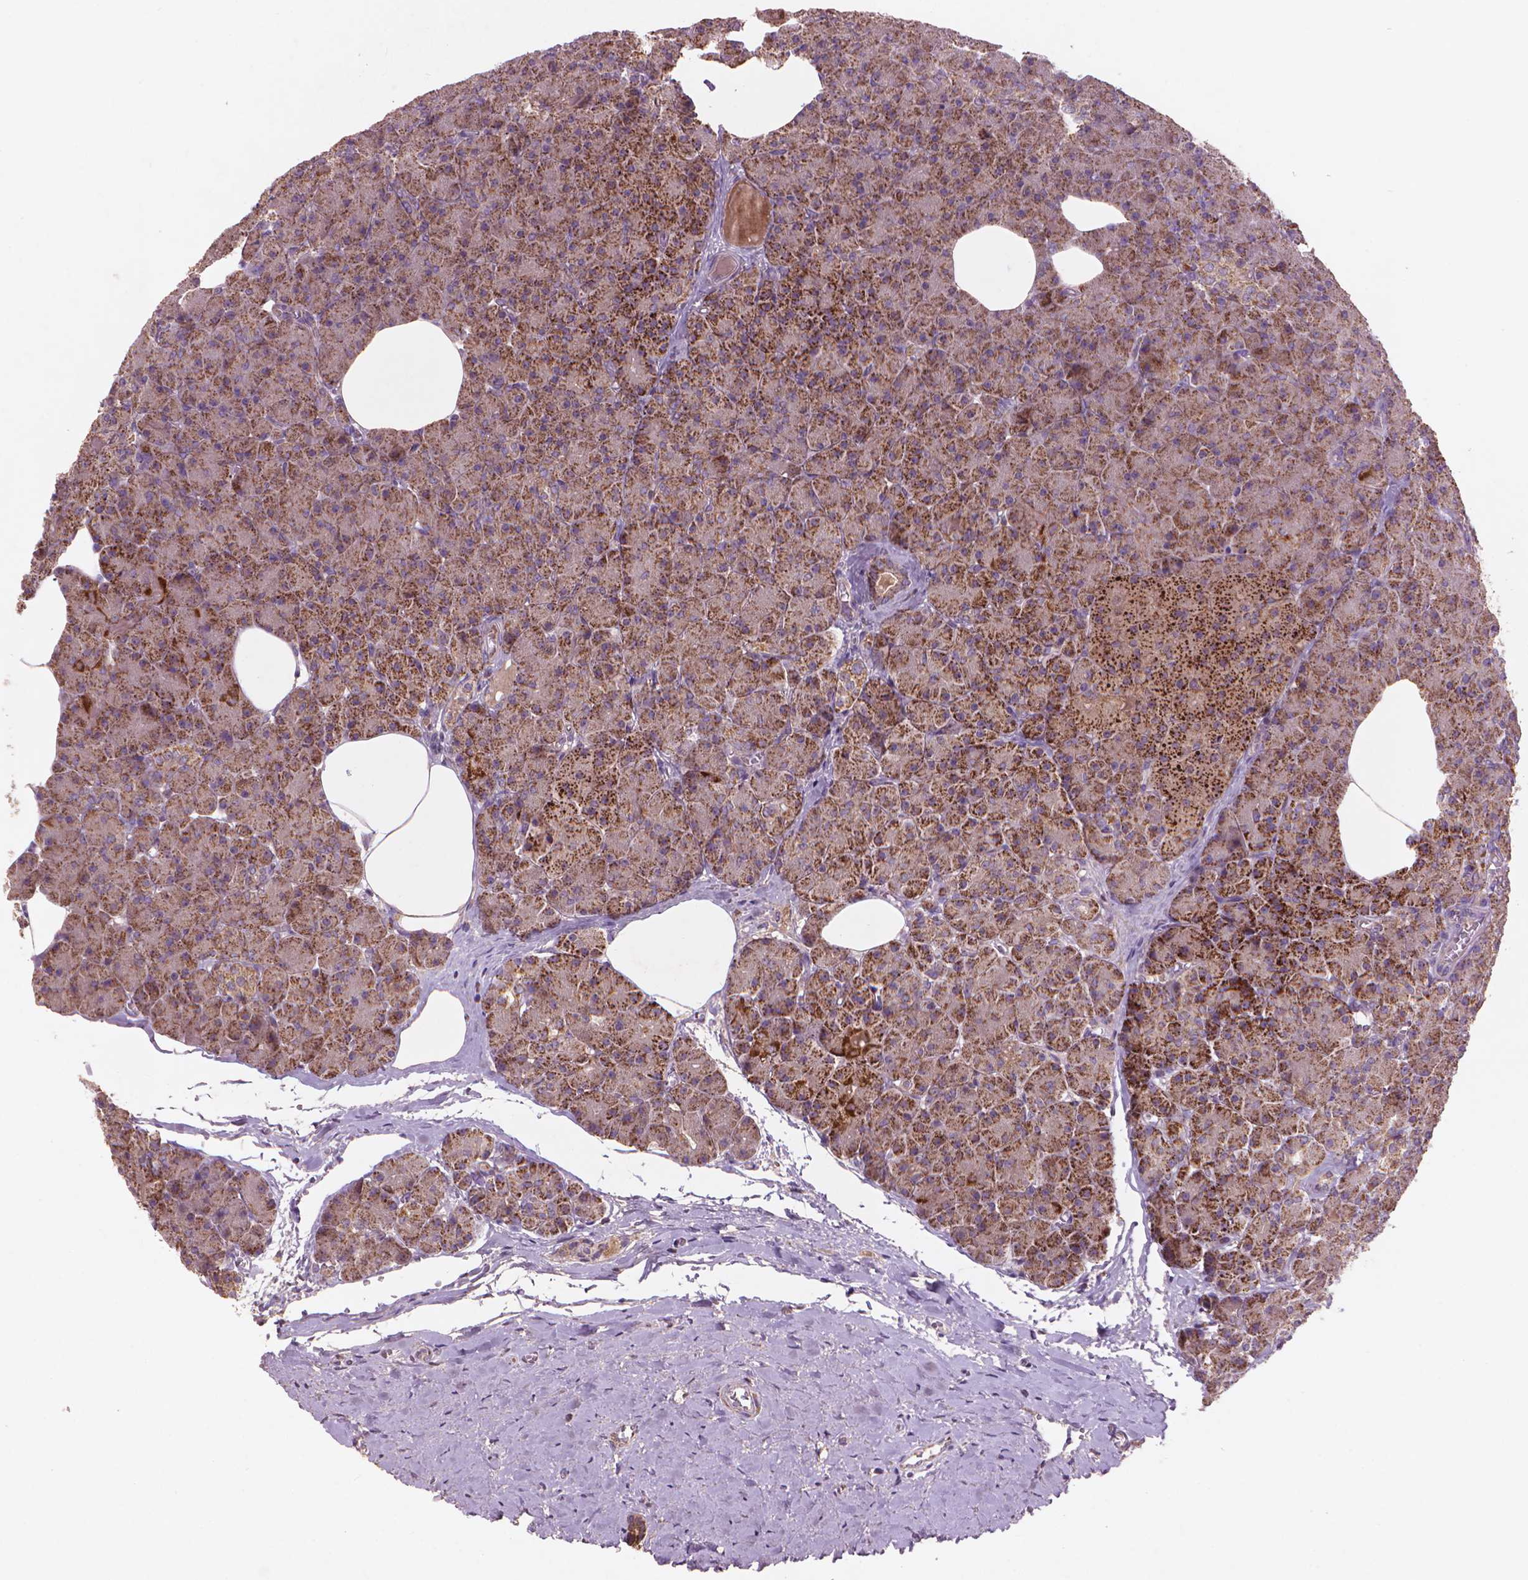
{"staining": {"intensity": "moderate", "quantity": ">75%", "location": "cytoplasmic/membranous"}, "tissue": "pancreas", "cell_type": "Exocrine glandular cells", "image_type": "normal", "snomed": [{"axis": "morphology", "description": "Normal tissue, NOS"}, {"axis": "topography", "description": "Pancreas"}], "caption": "This image exhibits immunohistochemistry staining of unremarkable pancreas, with medium moderate cytoplasmic/membranous positivity in approximately >75% of exocrine glandular cells.", "gene": "NLRX1", "patient": {"sex": "female", "age": 45}}